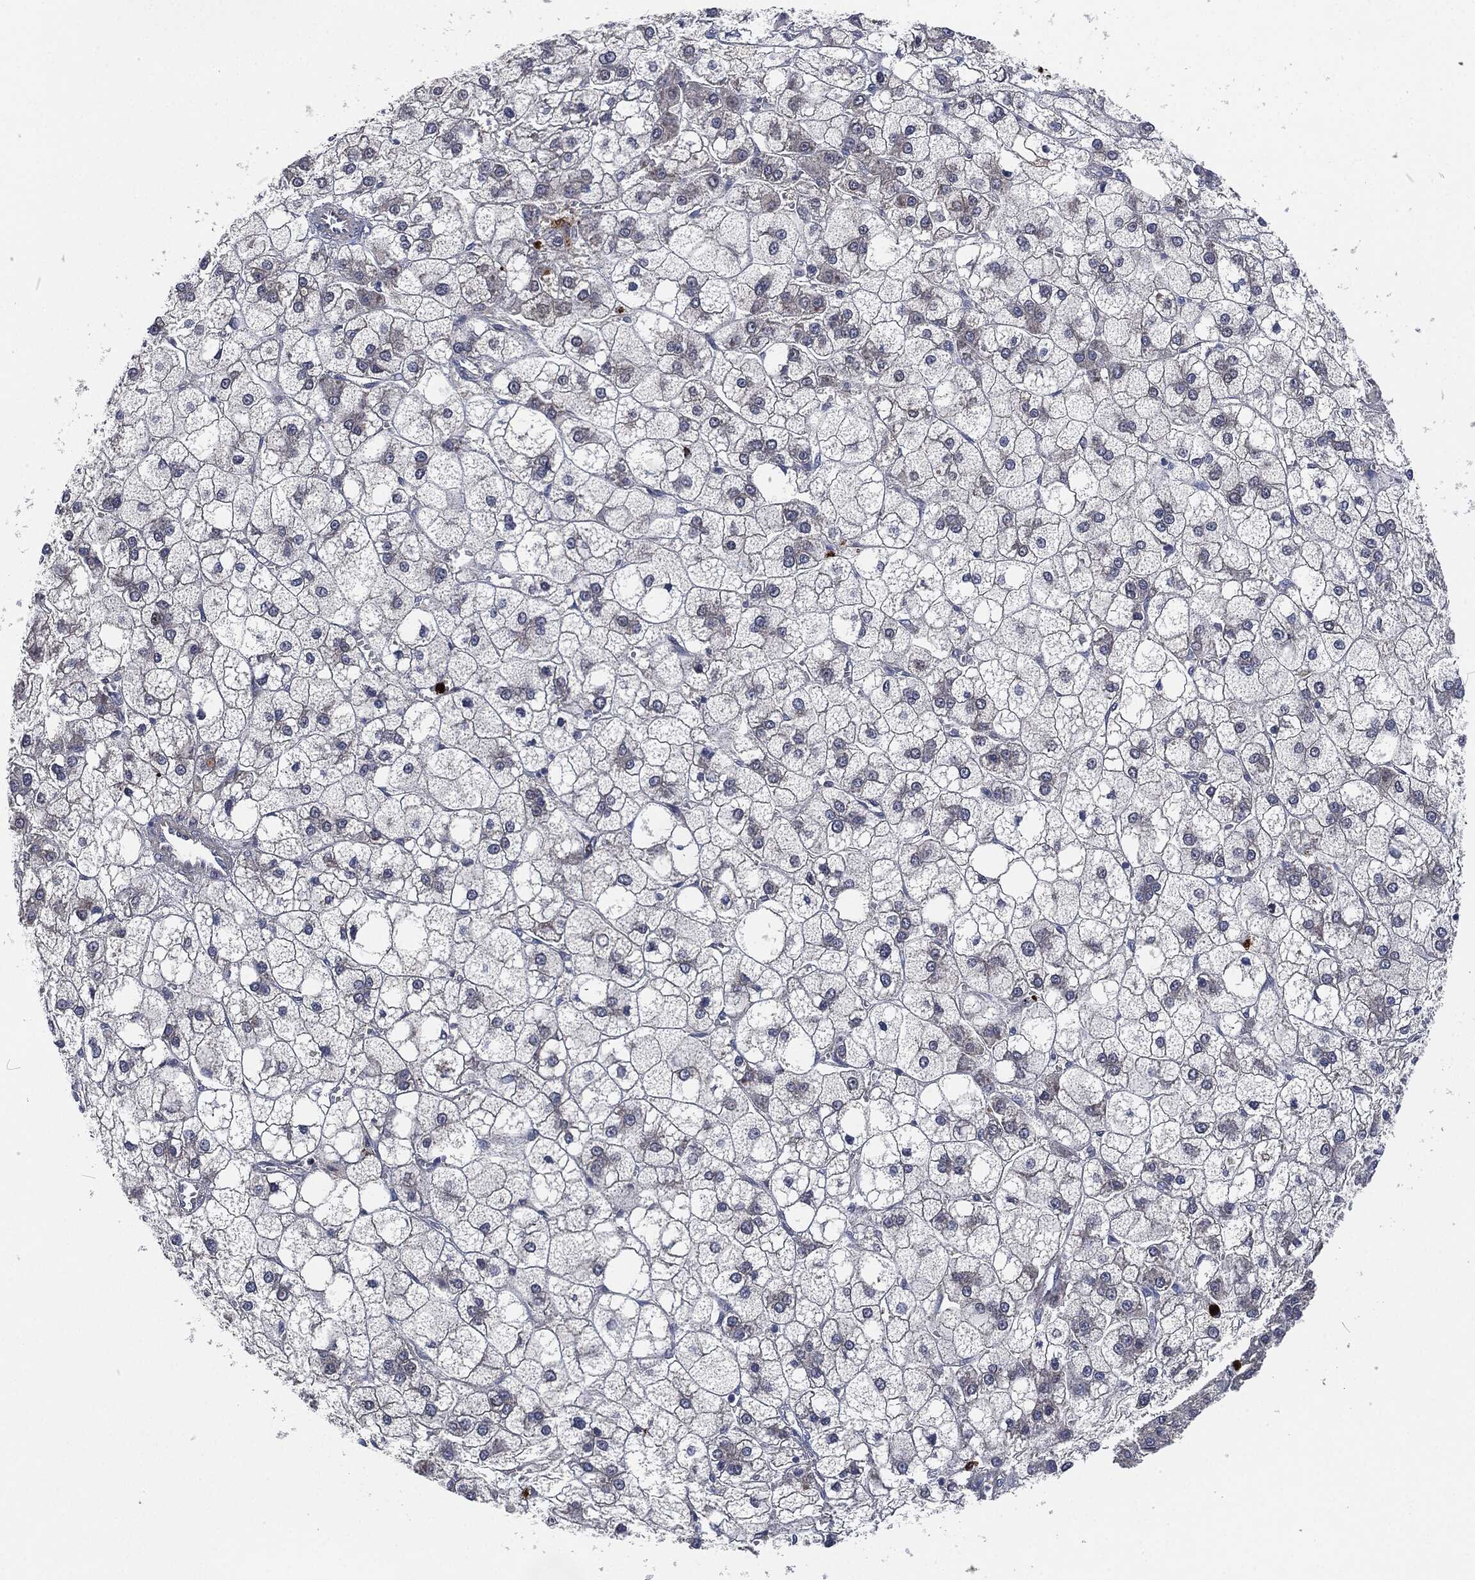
{"staining": {"intensity": "negative", "quantity": "none", "location": "none"}, "tissue": "liver cancer", "cell_type": "Tumor cells", "image_type": "cancer", "snomed": [{"axis": "morphology", "description": "Carcinoma, Hepatocellular, NOS"}, {"axis": "topography", "description": "Liver"}], "caption": "This is a photomicrograph of immunohistochemistry staining of liver hepatocellular carcinoma, which shows no positivity in tumor cells.", "gene": "MPO", "patient": {"sex": "male", "age": 73}}